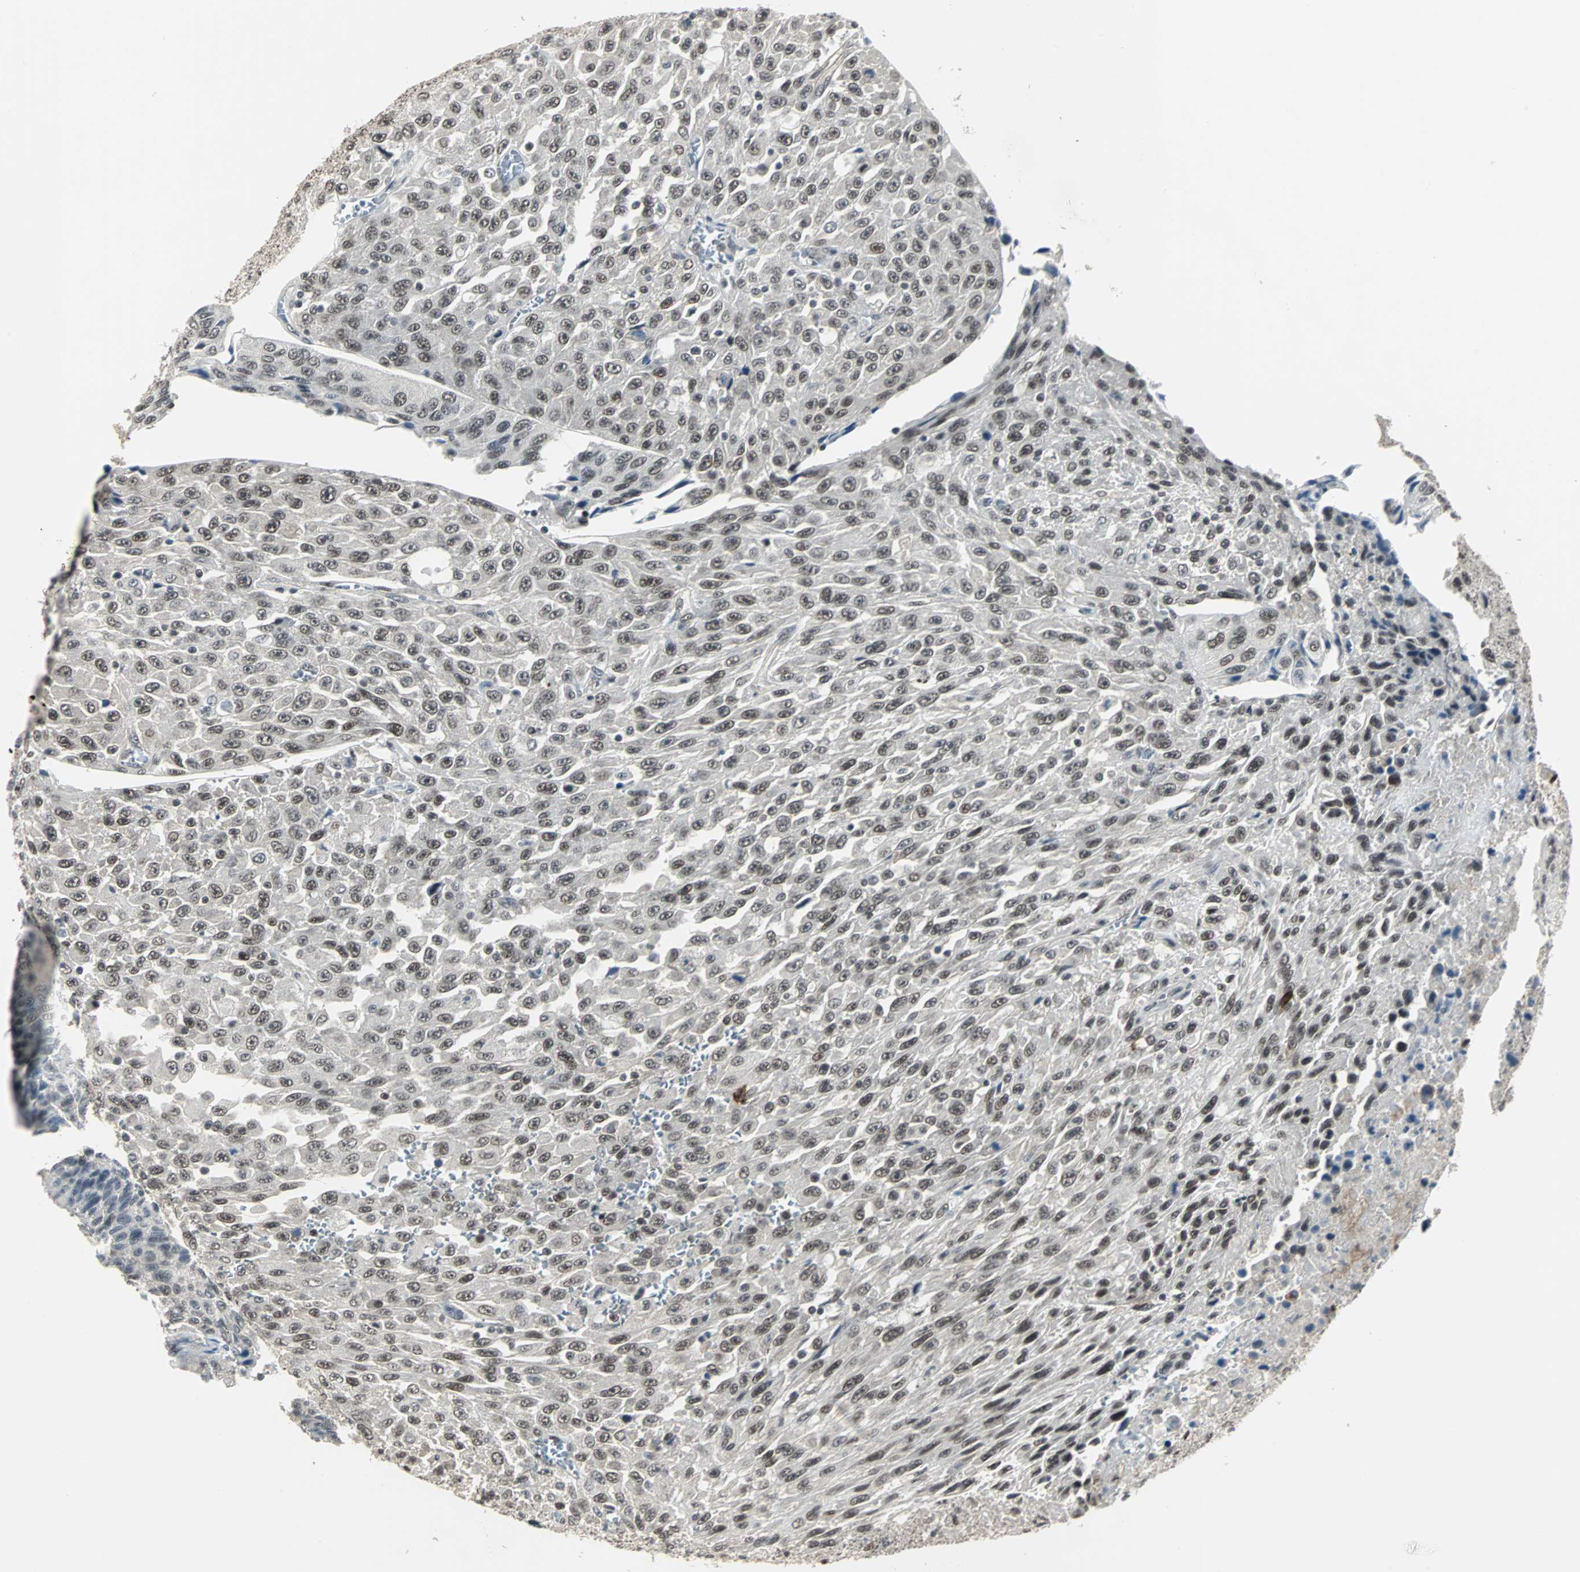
{"staining": {"intensity": "moderate", "quantity": ">75%", "location": "nuclear"}, "tissue": "urothelial cancer", "cell_type": "Tumor cells", "image_type": "cancer", "snomed": [{"axis": "morphology", "description": "Urothelial carcinoma, High grade"}, {"axis": "topography", "description": "Urinary bladder"}], "caption": "Moderate nuclear expression is appreciated in approximately >75% of tumor cells in urothelial cancer. The protein is stained brown, and the nuclei are stained in blue (DAB (3,3'-diaminobenzidine) IHC with brightfield microscopy, high magnification).", "gene": "MKX", "patient": {"sex": "male", "age": 66}}